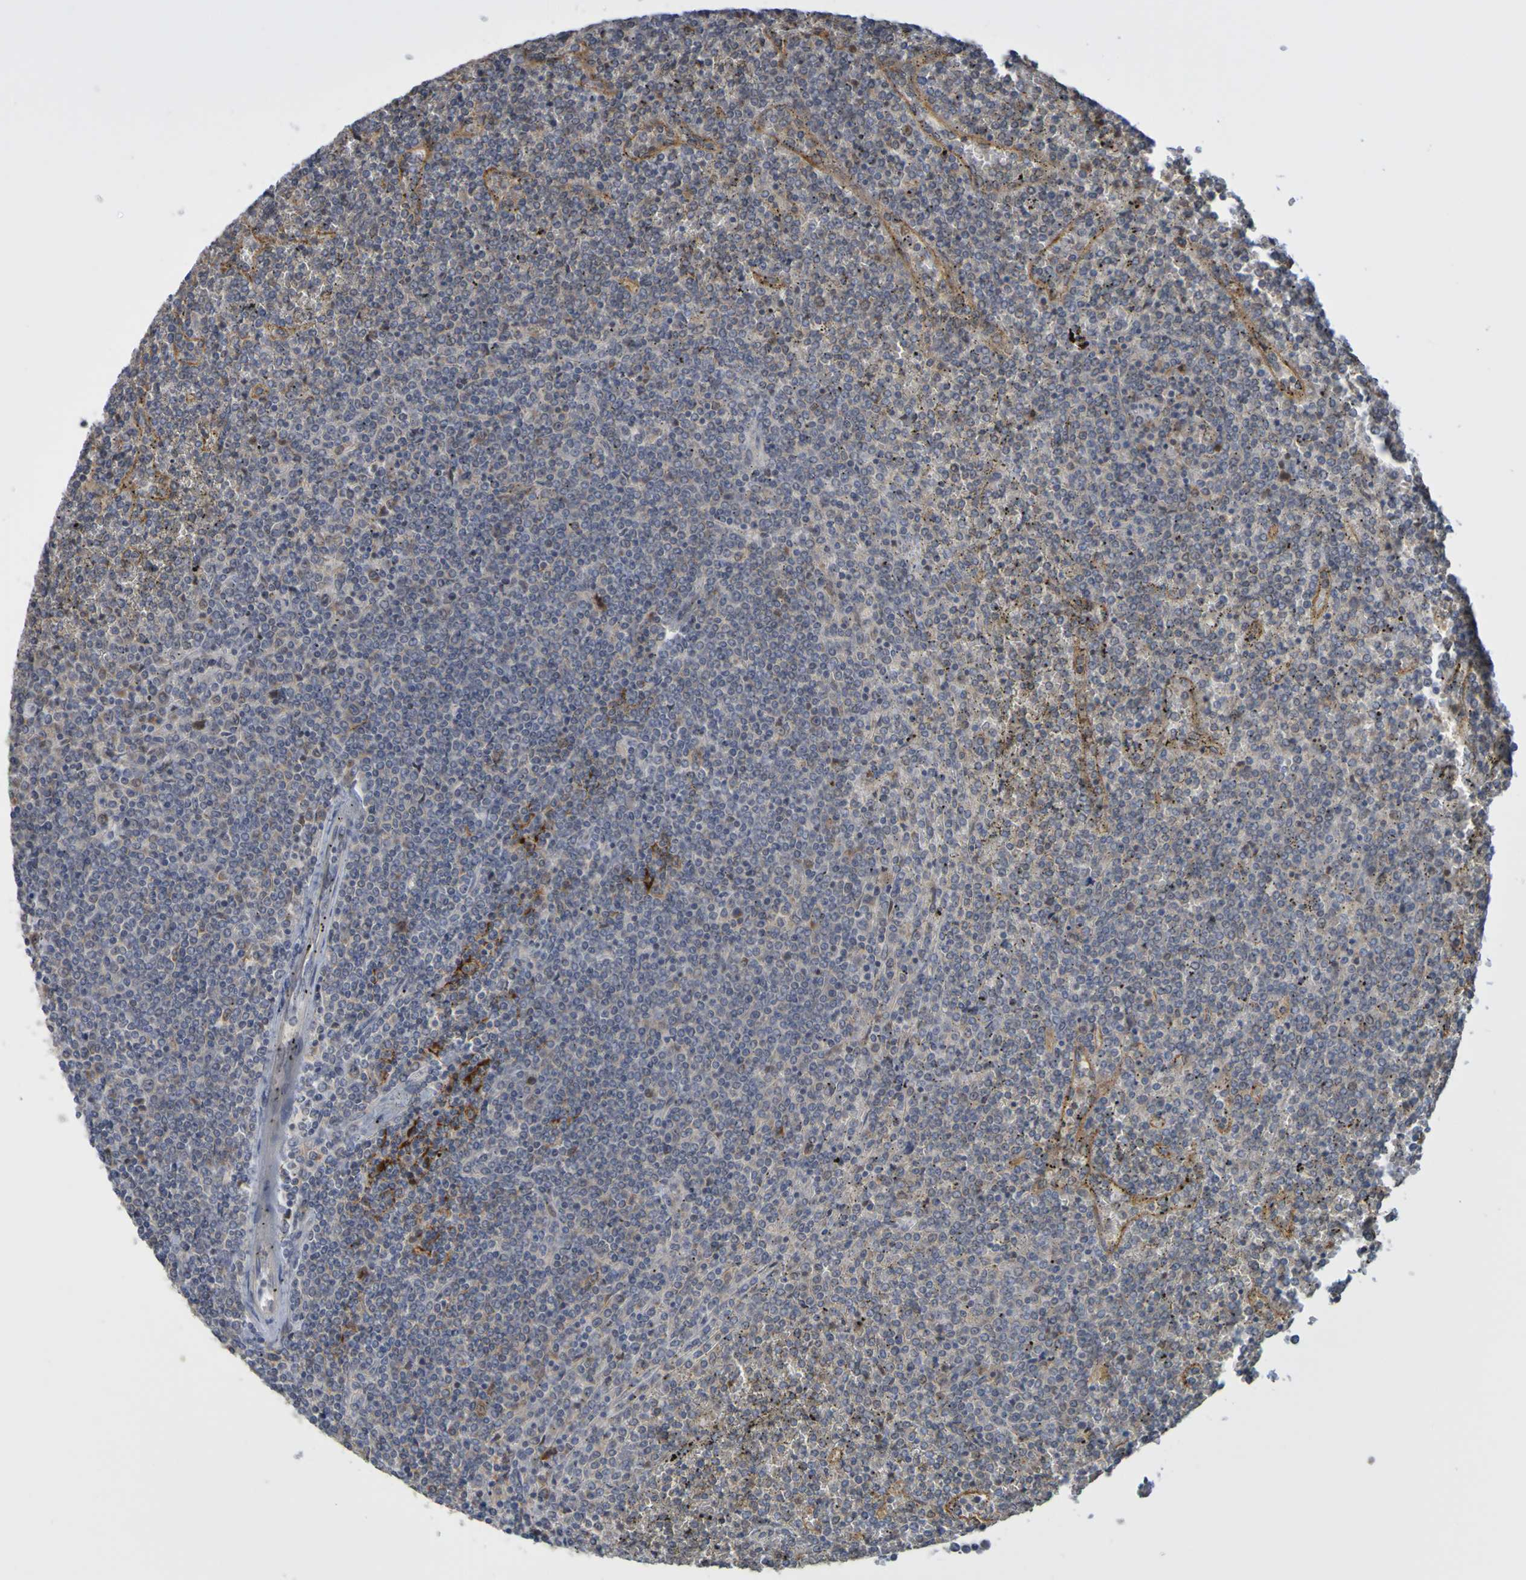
{"staining": {"intensity": "moderate", "quantity": "<25%", "location": "cytoplasmic/membranous"}, "tissue": "lymphoma", "cell_type": "Tumor cells", "image_type": "cancer", "snomed": [{"axis": "morphology", "description": "Malignant lymphoma, non-Hodgkin's type, Low grade"}, {"axis": "topography", "description": "Spleen"}], "caption": "Immunohistochemical staining of human lymphoma shows low levels of moderate cytoplasmic/membranous positivity in approximately <25% of tumor cells.", "gene": "NAV2", "patient": {"sex": "female", "age": 19}}